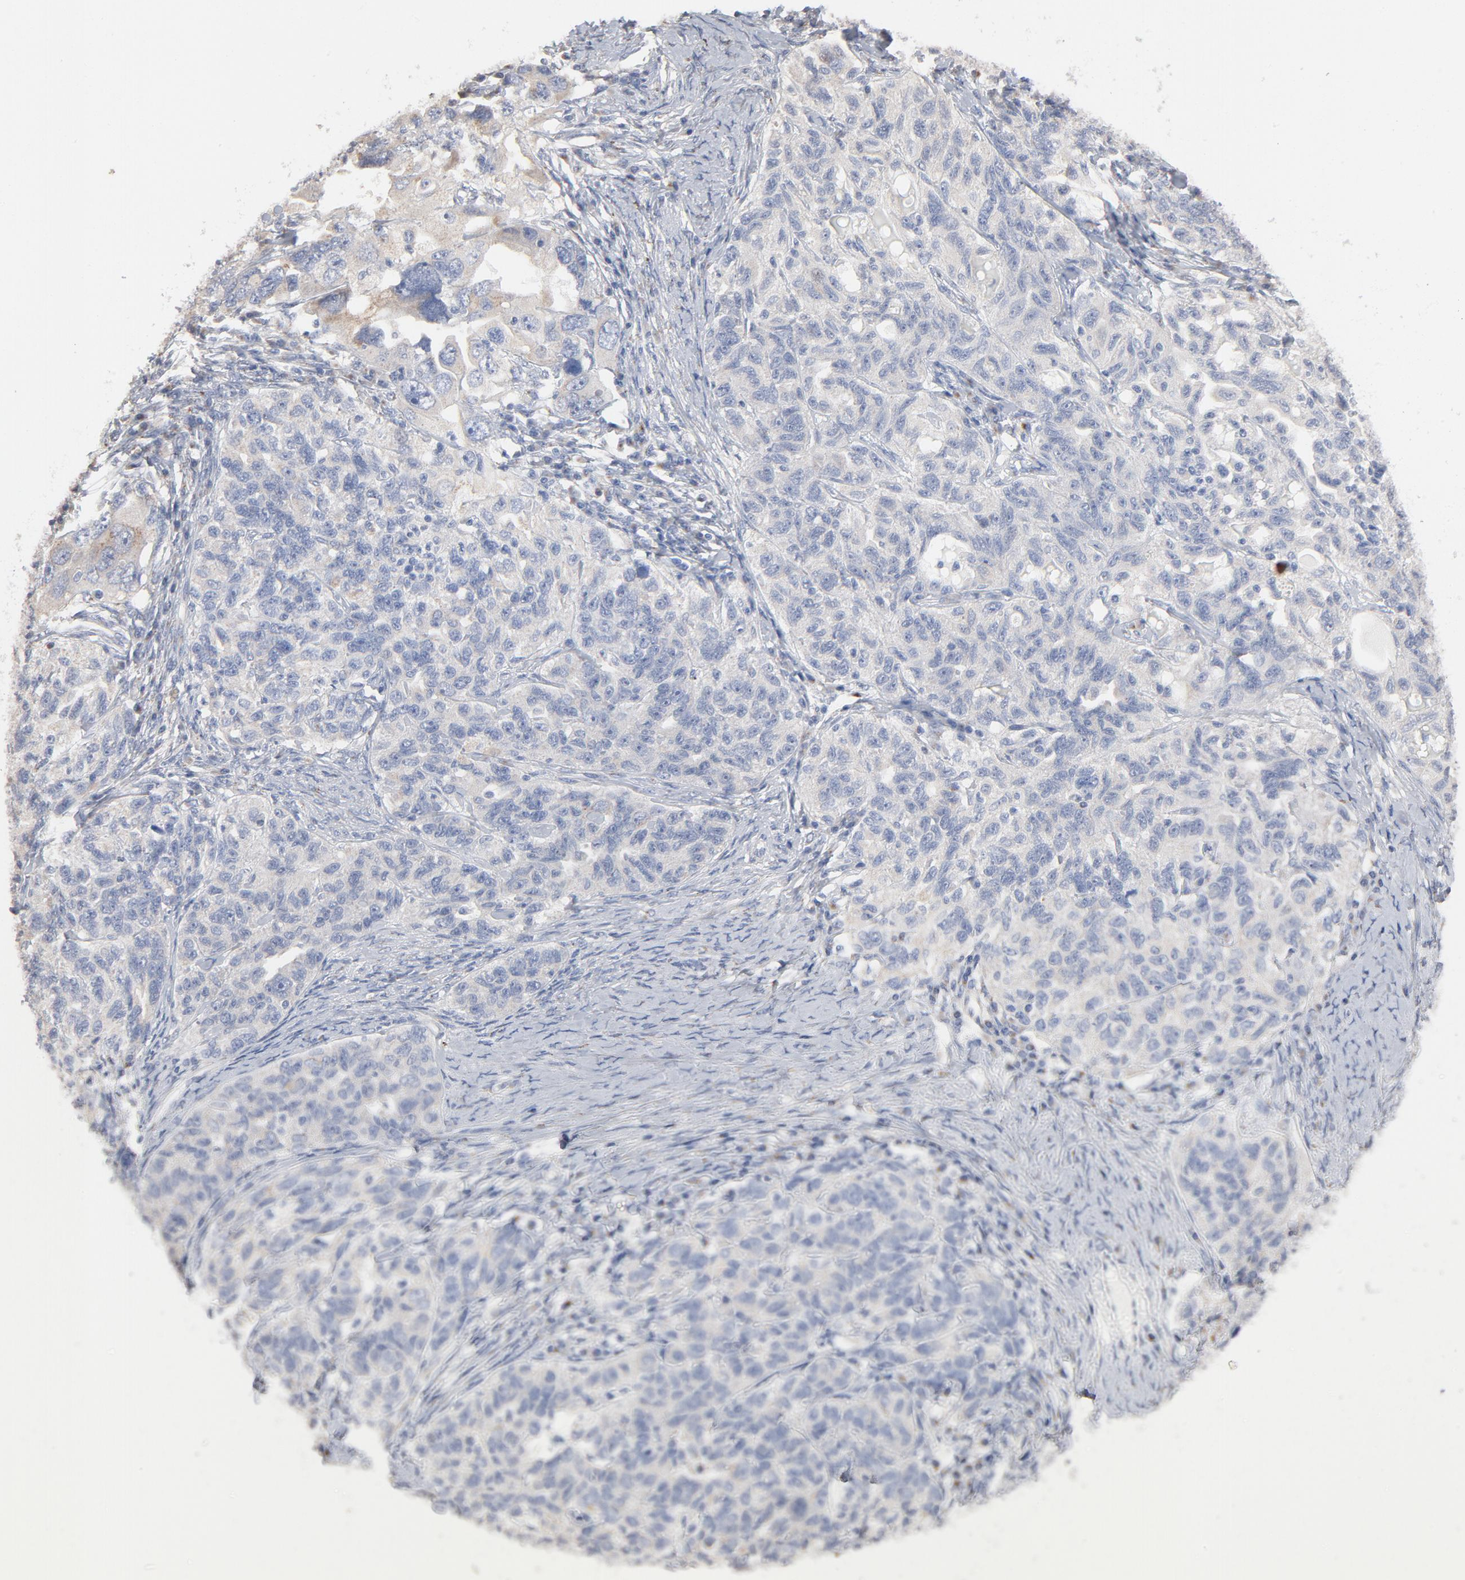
{"staining": {"intensity": "weak", "quantity": "<25%", "location": "cytoplasmic/membranous"}, "tissue": "ovarian cancer", "cell_type": "Tumor cells", "image_type": "cancer", "snomed": [{"axis": "morphology", "description": "Cystadenocarcinoma, serous, NOS"}, {"axis": "topography", "description": "Ovary"}], "caption": "A micrograph of serous cystadenocarcinoma (ovarian) stained for a protein displays no brown staining in tumor cells. Brightfield microscopy of immunohistochemistry stained with DAB (brown) and hematoxylin (blue), captured at high magnification.", "gene": "AK7", "patient": {"sex": "female", "age": 82}}